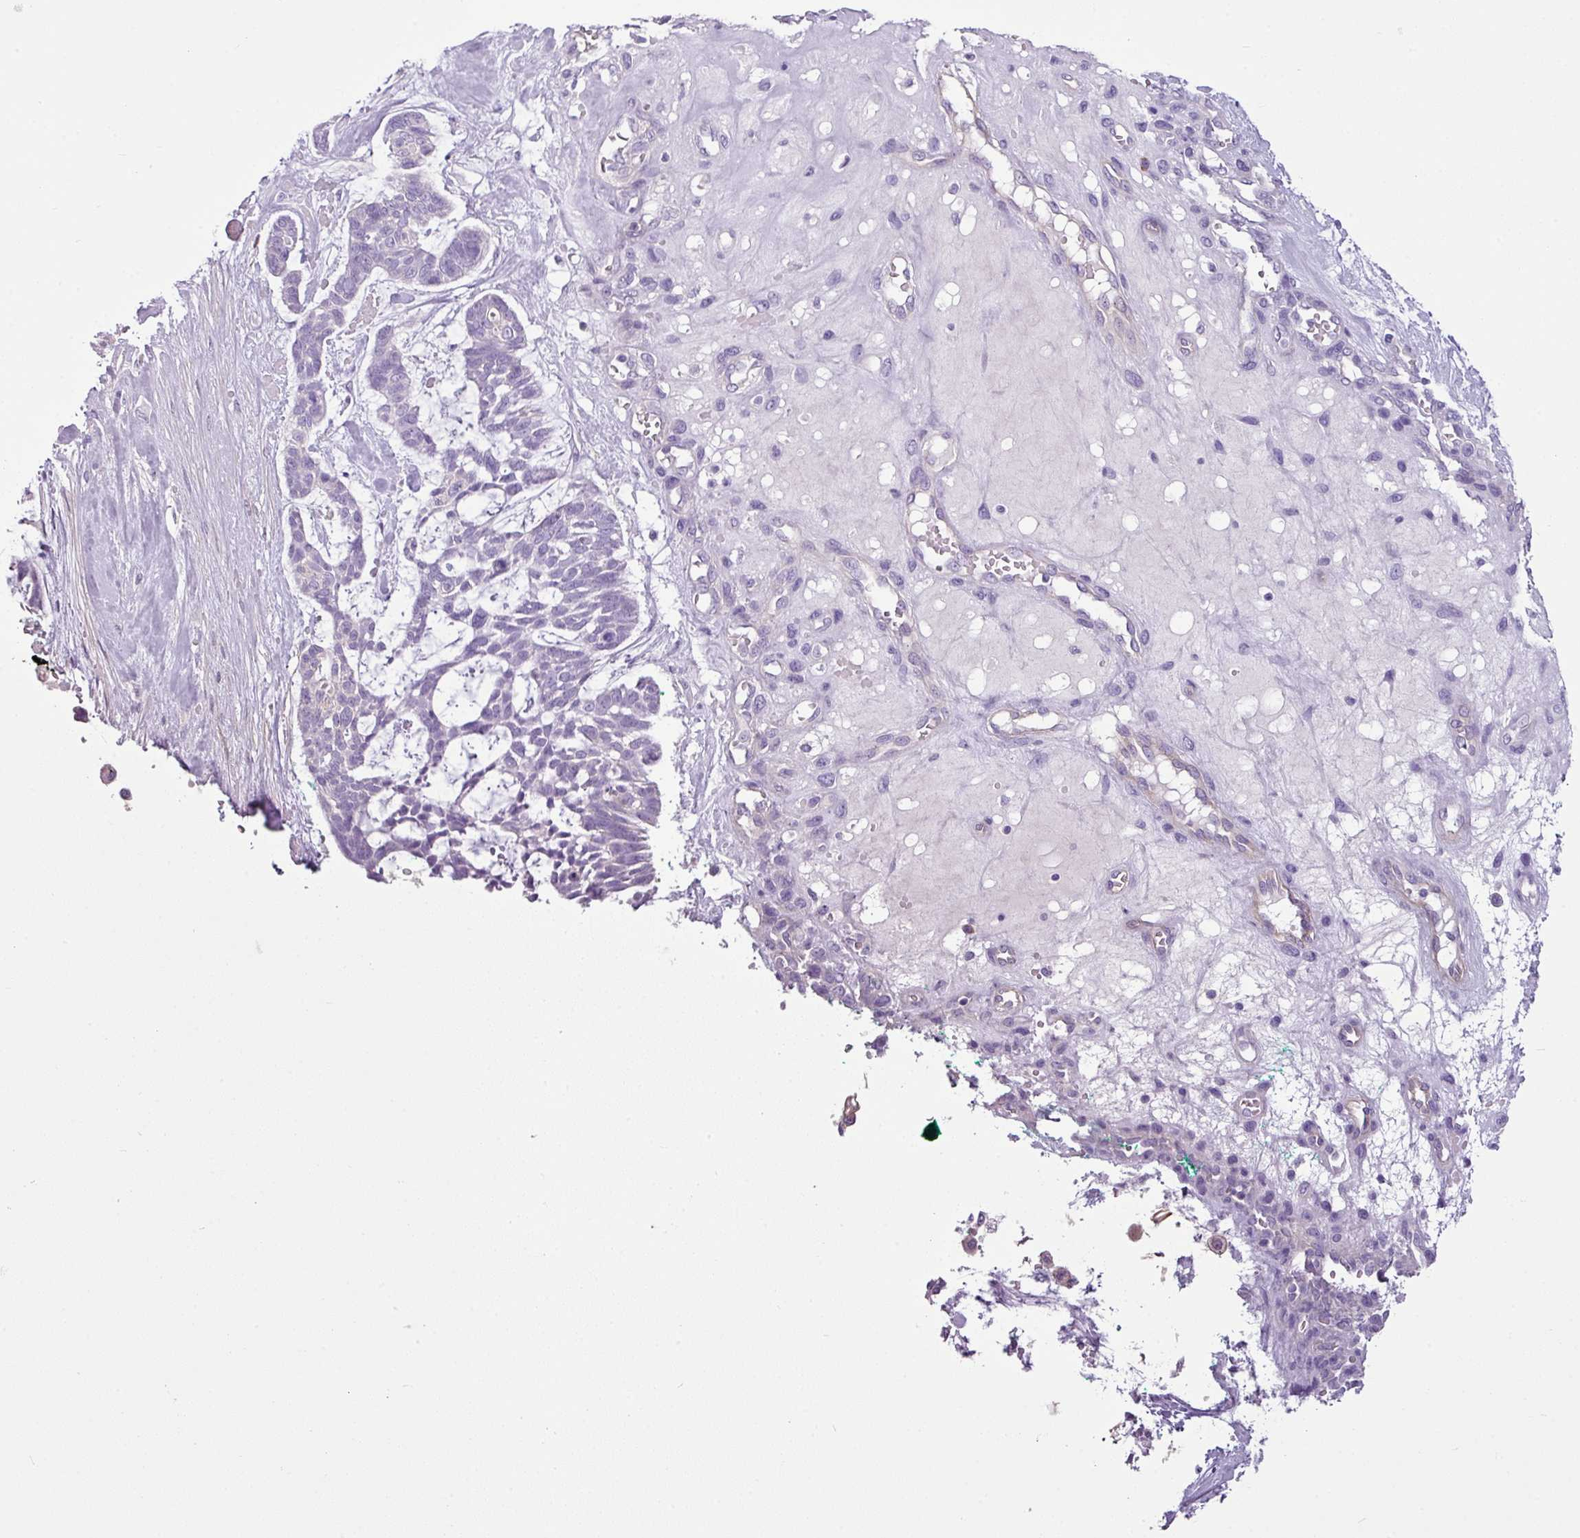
{"staining": {"intensity": "negative", "quantity": "none", "location": "none"}, "tissue": "skin cancer", "cell_type": "Tumor cells", "image_type": "cancer", "snomed": [{"axis": "morphology", "description": "Basal cell carcinoma"}, {"axis": "topography", "description": "Skin"}], "caption": "Immunohistochemical staining of human skin cancer shows no significant expression in tumor cells.", "gene": "TMEM178B", "patient": {"sex": "male", "age": 88}}